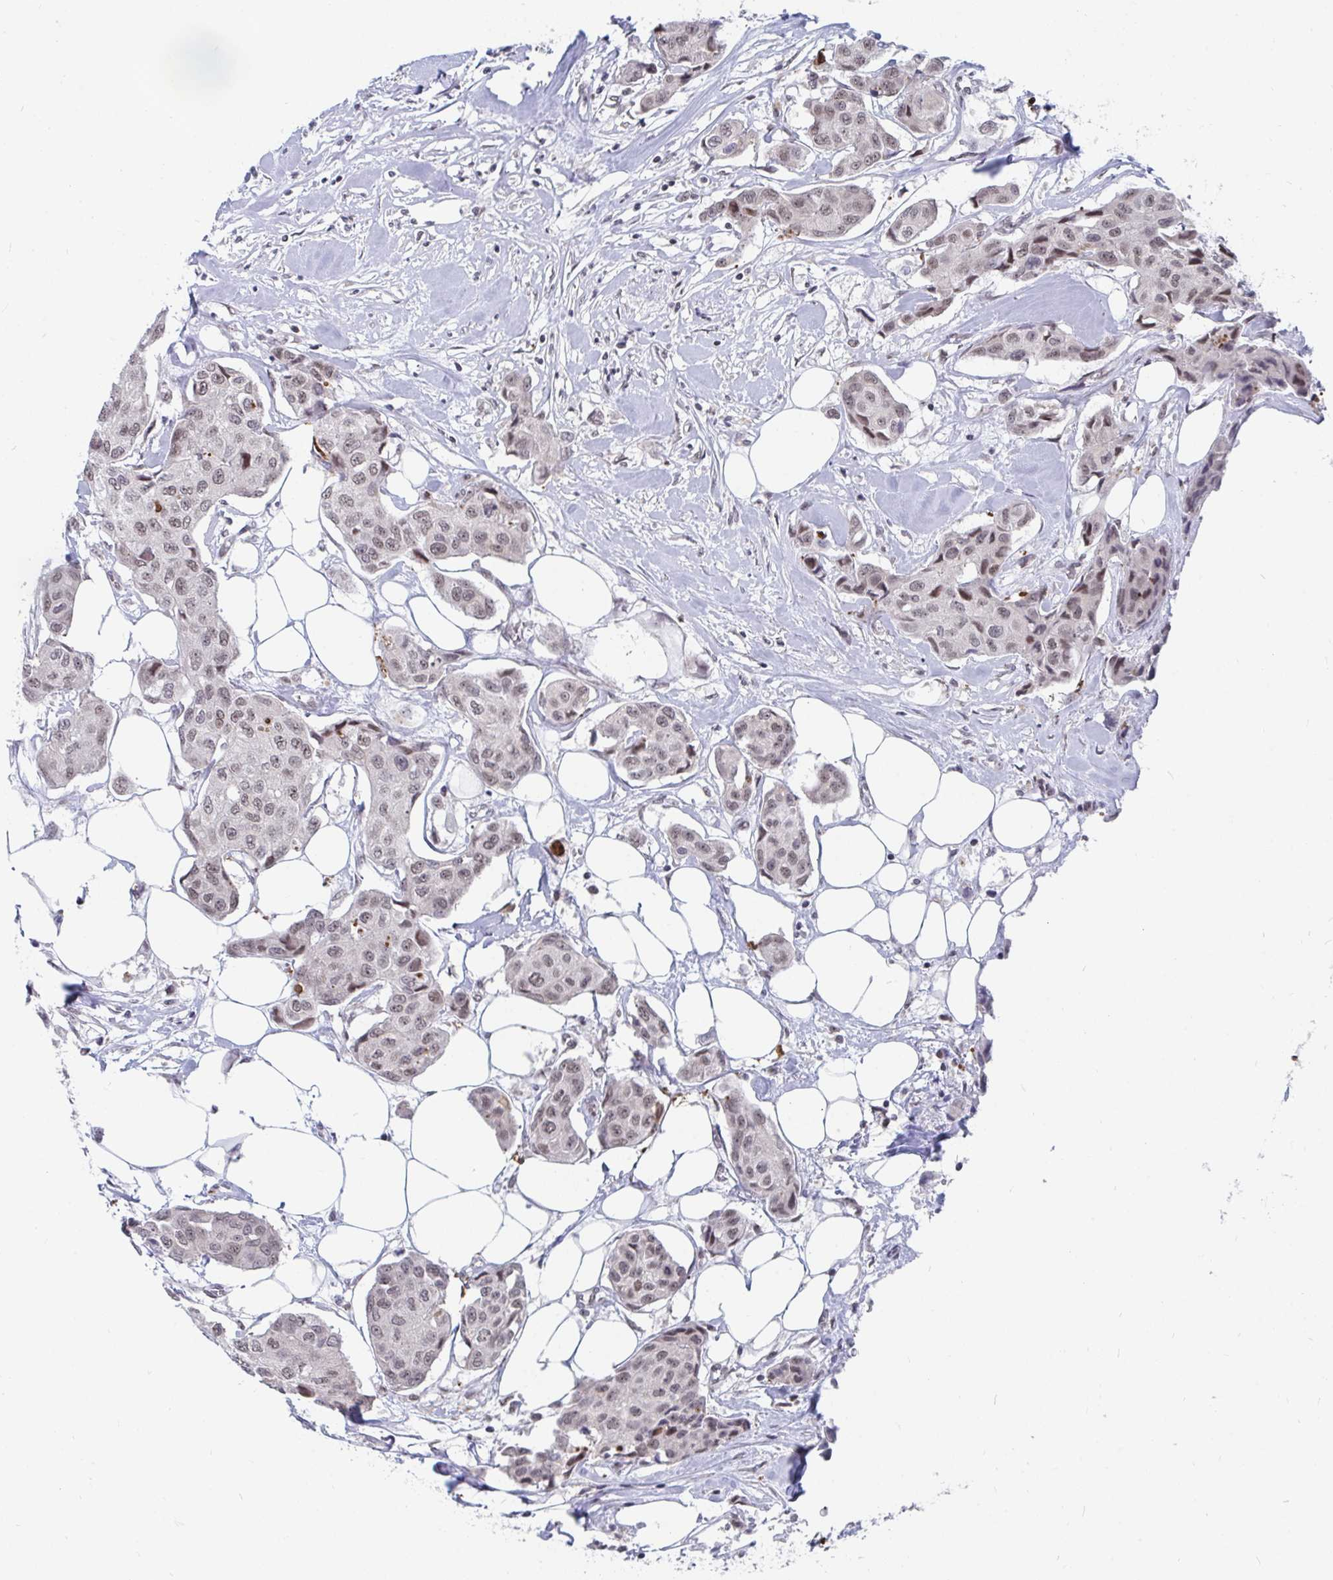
{"staining": {"intensity": "weak", "quantity": "25%-75%", "location": "nuclear"}, "tissue": "breast cancer", "cell_type": "Tumor cells", "image_type": "cancer", "snomed": [{"axis": "morphology", "description": "Duct carcinoma"}, {"axis": "topography", "description": "Breast"}, {"axis": "topography", "description": "Lymph node"}], "caption": "Human breast intraductal carcinoma stained with a protein marker reveals weak staining in tumor cells.", "gene": "TRIP12", "patient": {"sex": "female", "age": 80}}